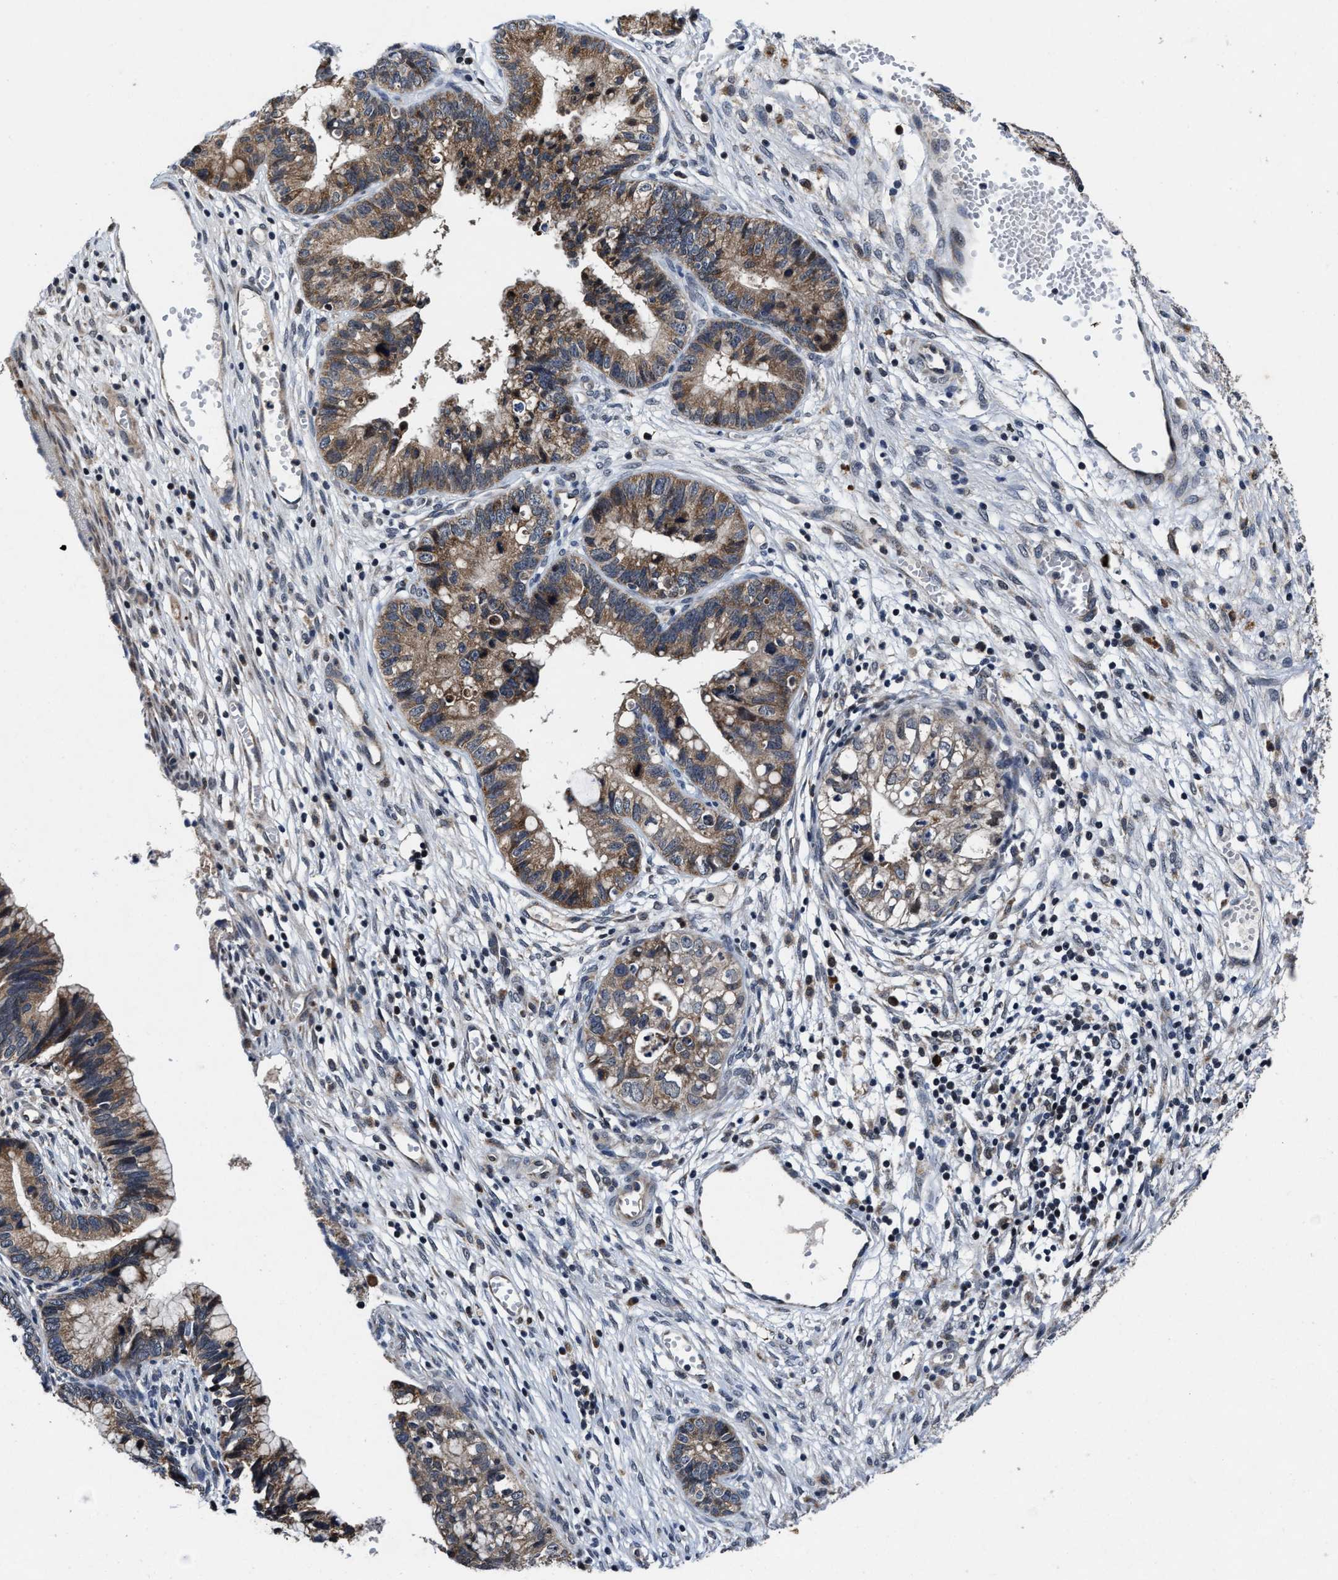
{"staining": {"intensity": "moderate", "quantity": ">75%", "location": "cytoplasmic/membranous"}, "tissue": "cervical cancer", "cell_type": "Tumor cells", "image_type": "cancer", "snomed": [{"axis": "morphology", "description": "Adenocarcinoma, NOS"}, {"axis": "topography", "description": "Cervix"}], "caption": "Immunohistochemical staining of cervical cancer shows medium levels of moderate cytoplasmic/membranous protein staining in approximately >75% of tumor cells. The protein is shown in brown color, while the nuclei are stained blue.", "gene": "TMEM53", "patient": {"sex": "female", "age": 44}}